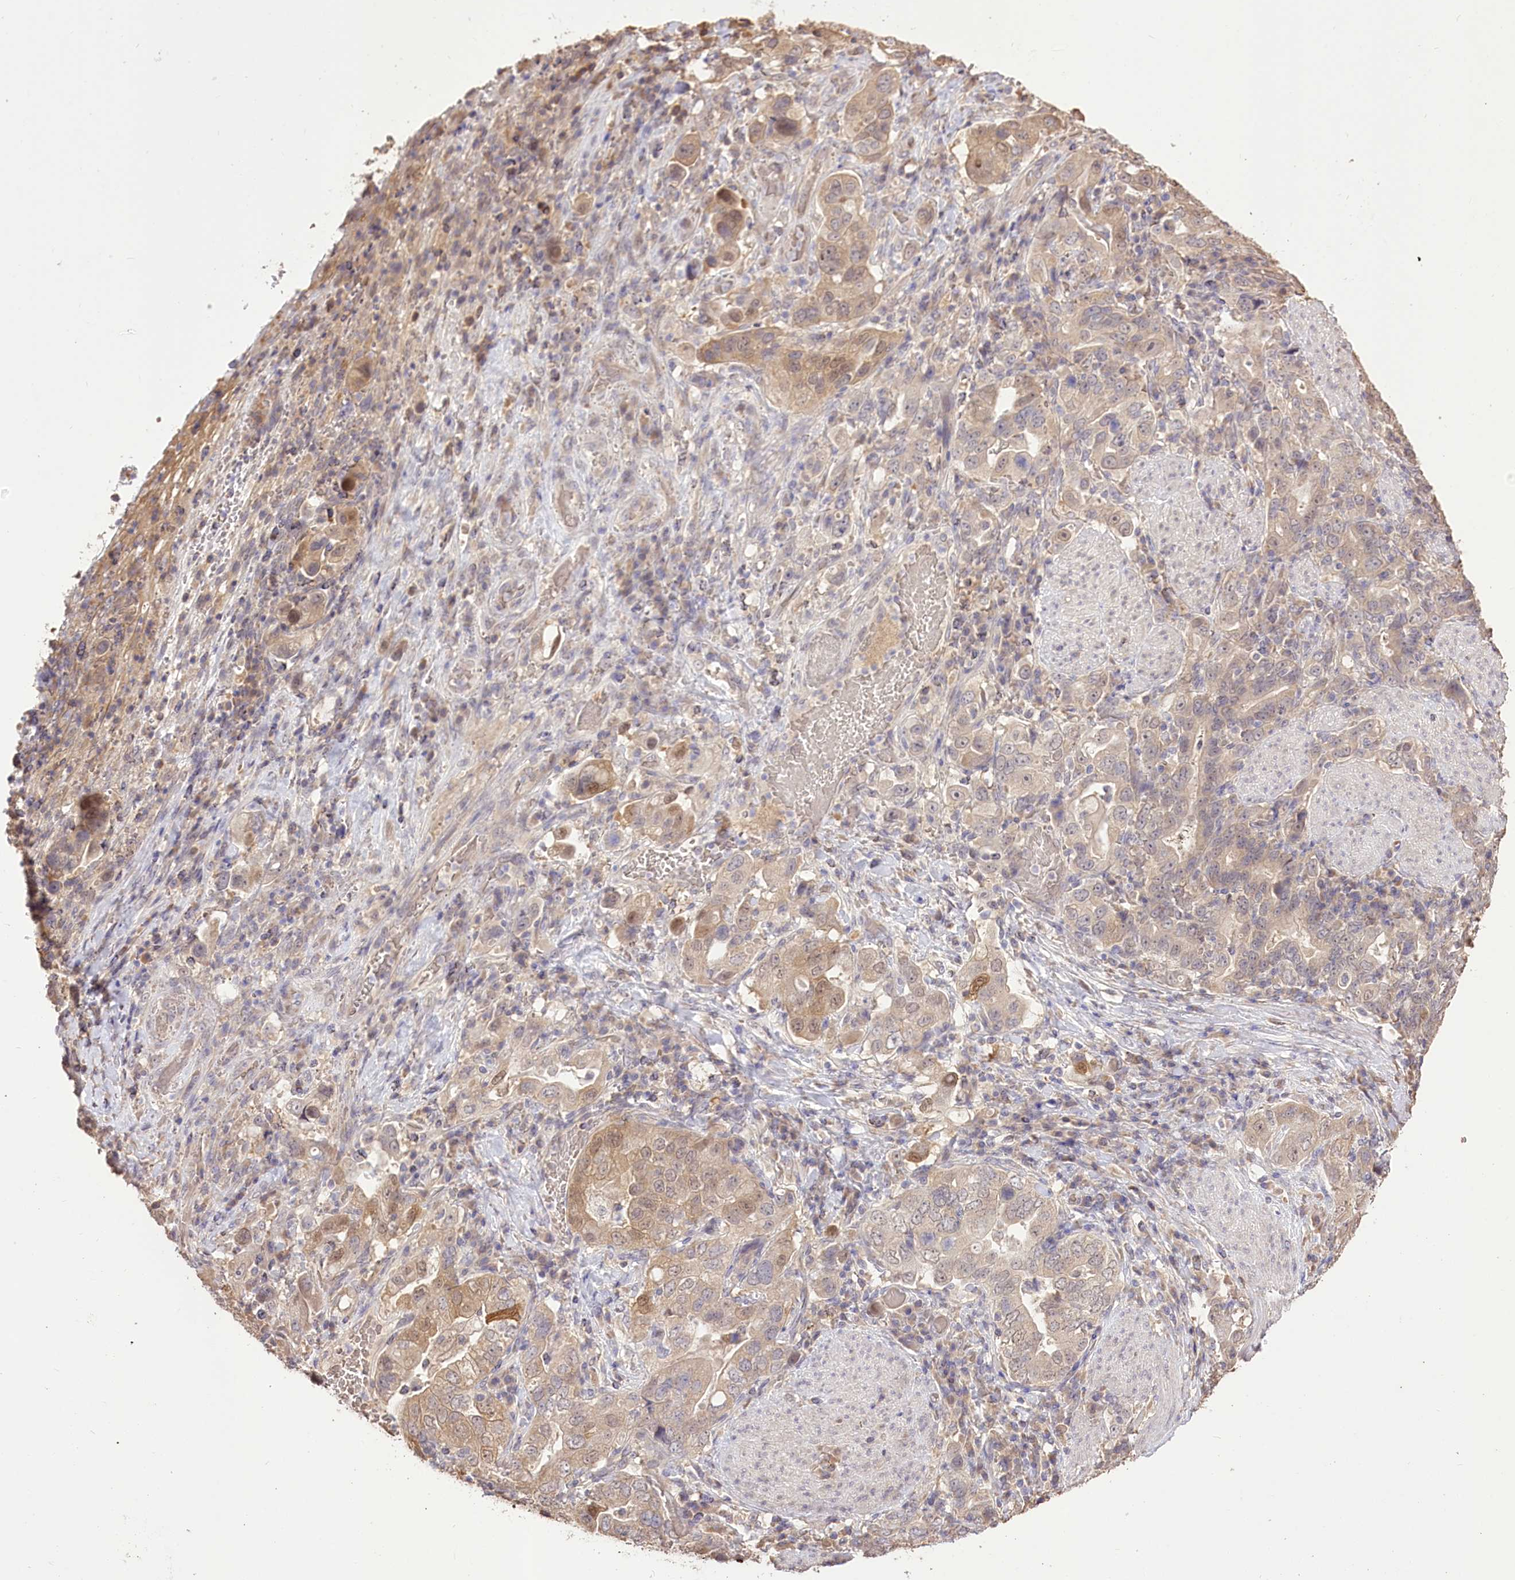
{"staining": {"intensity": "moderate", "quantity": "<25%", "location": "cytoplasmic/membranous"}, "tissue": "stomach cancer", "cell_type": "Tumor cells", "image_type": "cancer", "snomed": [{"axis": "morphology", "description": "Adenocarcinoma, NOS"}, {"axis": "topography", "description": "Stomach, upper"}], "caption": "This histopathology image displays immunohistochemistry staining of stomach adenocarcinoma, with low moderate cytoplasmic/membranous positivity in about <25% of tumor cells.", "gene": "R3HDM2", "patient": {"sex": "male", "age": 62}}